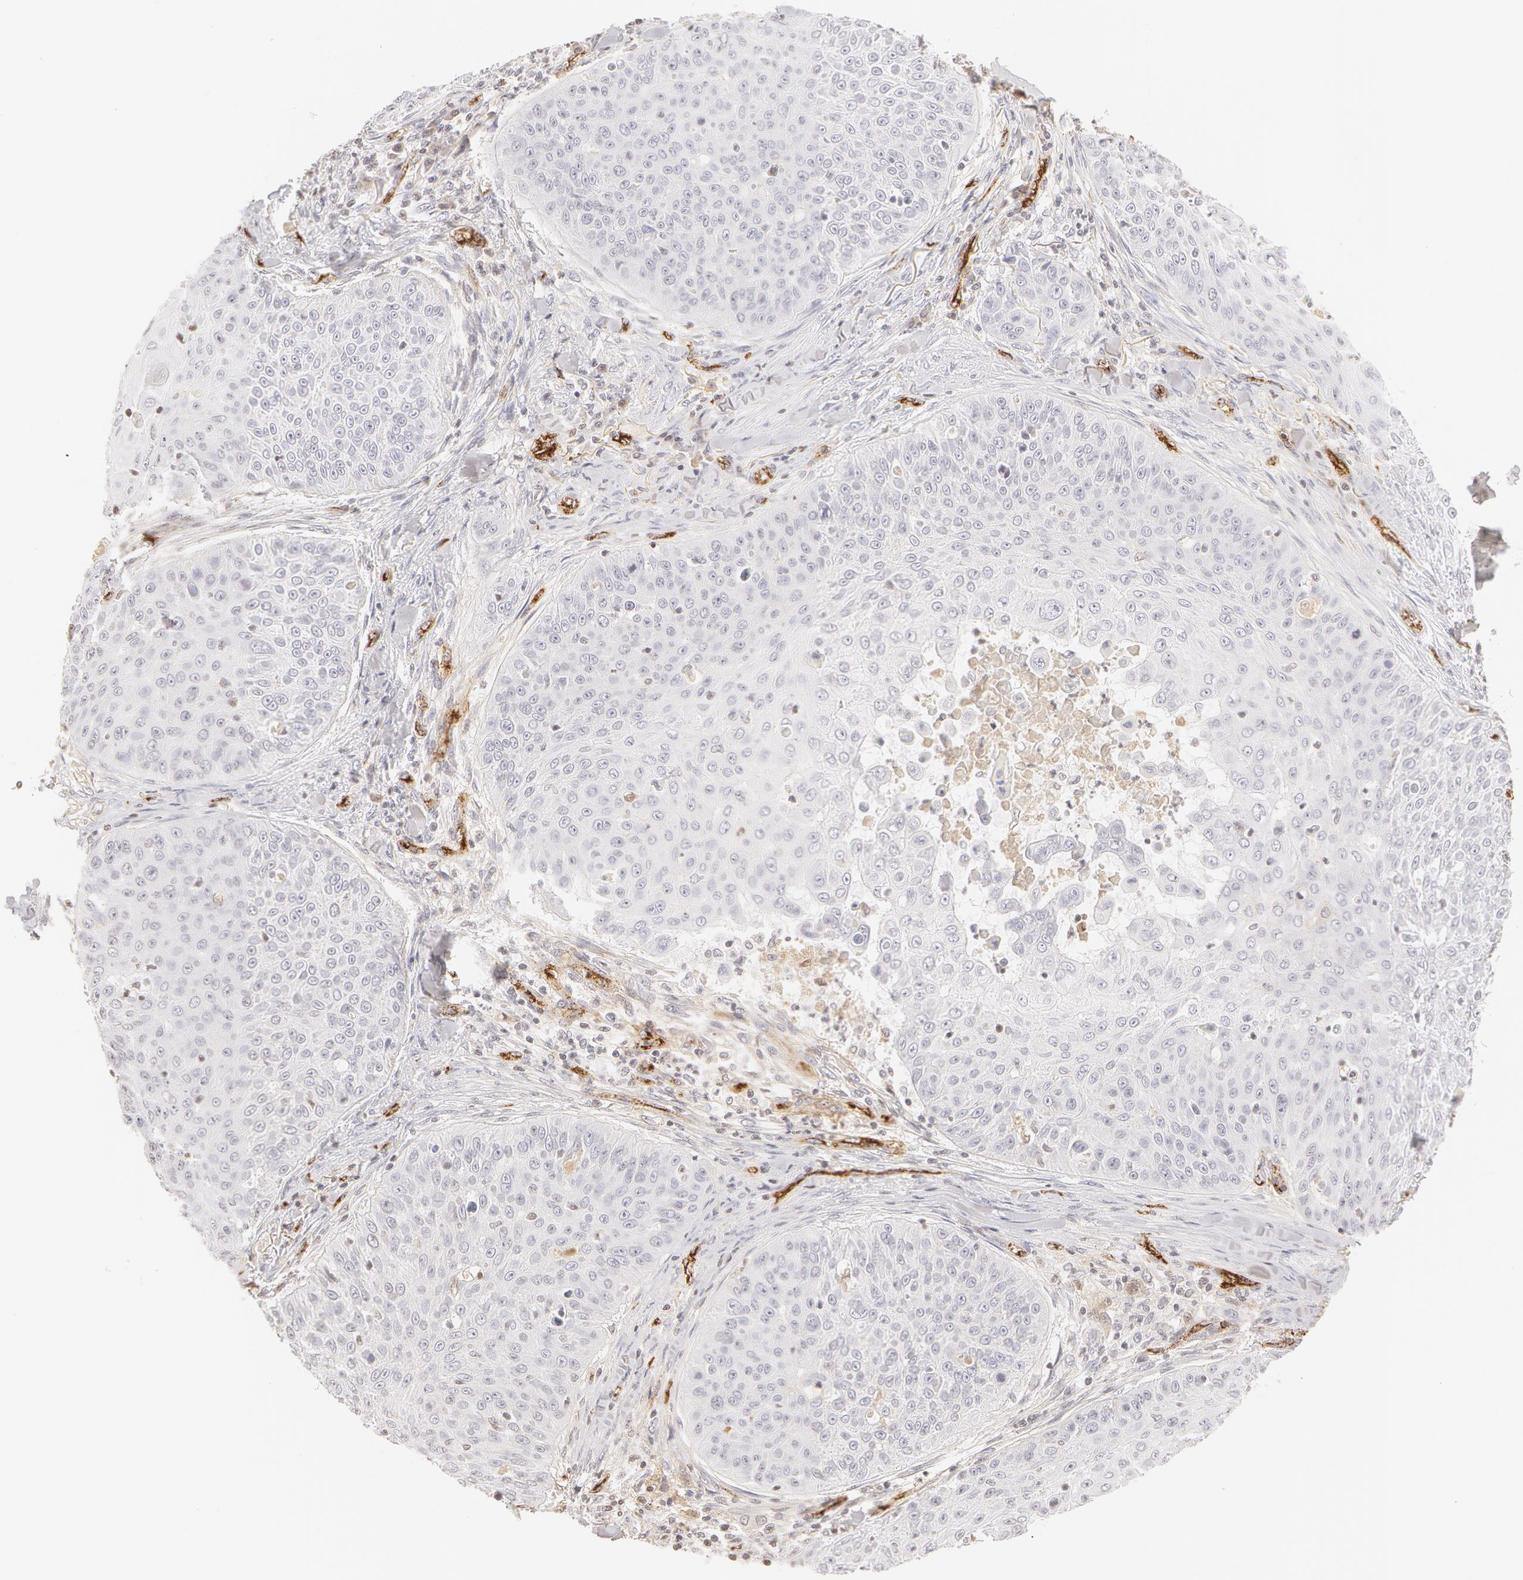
{"staining": {"intensity": "negative", "quantity": "none", "location": "none"}, "tissue": "skin cancer", "cell_type": "Tumor cells", "image_type": "cancer", "snomed": [{"axis": "morphology", "description": "Squamous cell carcinoma, NOS"}, {"axis": "topography", "description": "Skin"}], "caption": "Immunohistochemical staining of human skin squamous cell carcinoma exhibits no significant expression in tumor cells.", "gene": "VWF", "patient": {"sex": "male", "age": 82}}